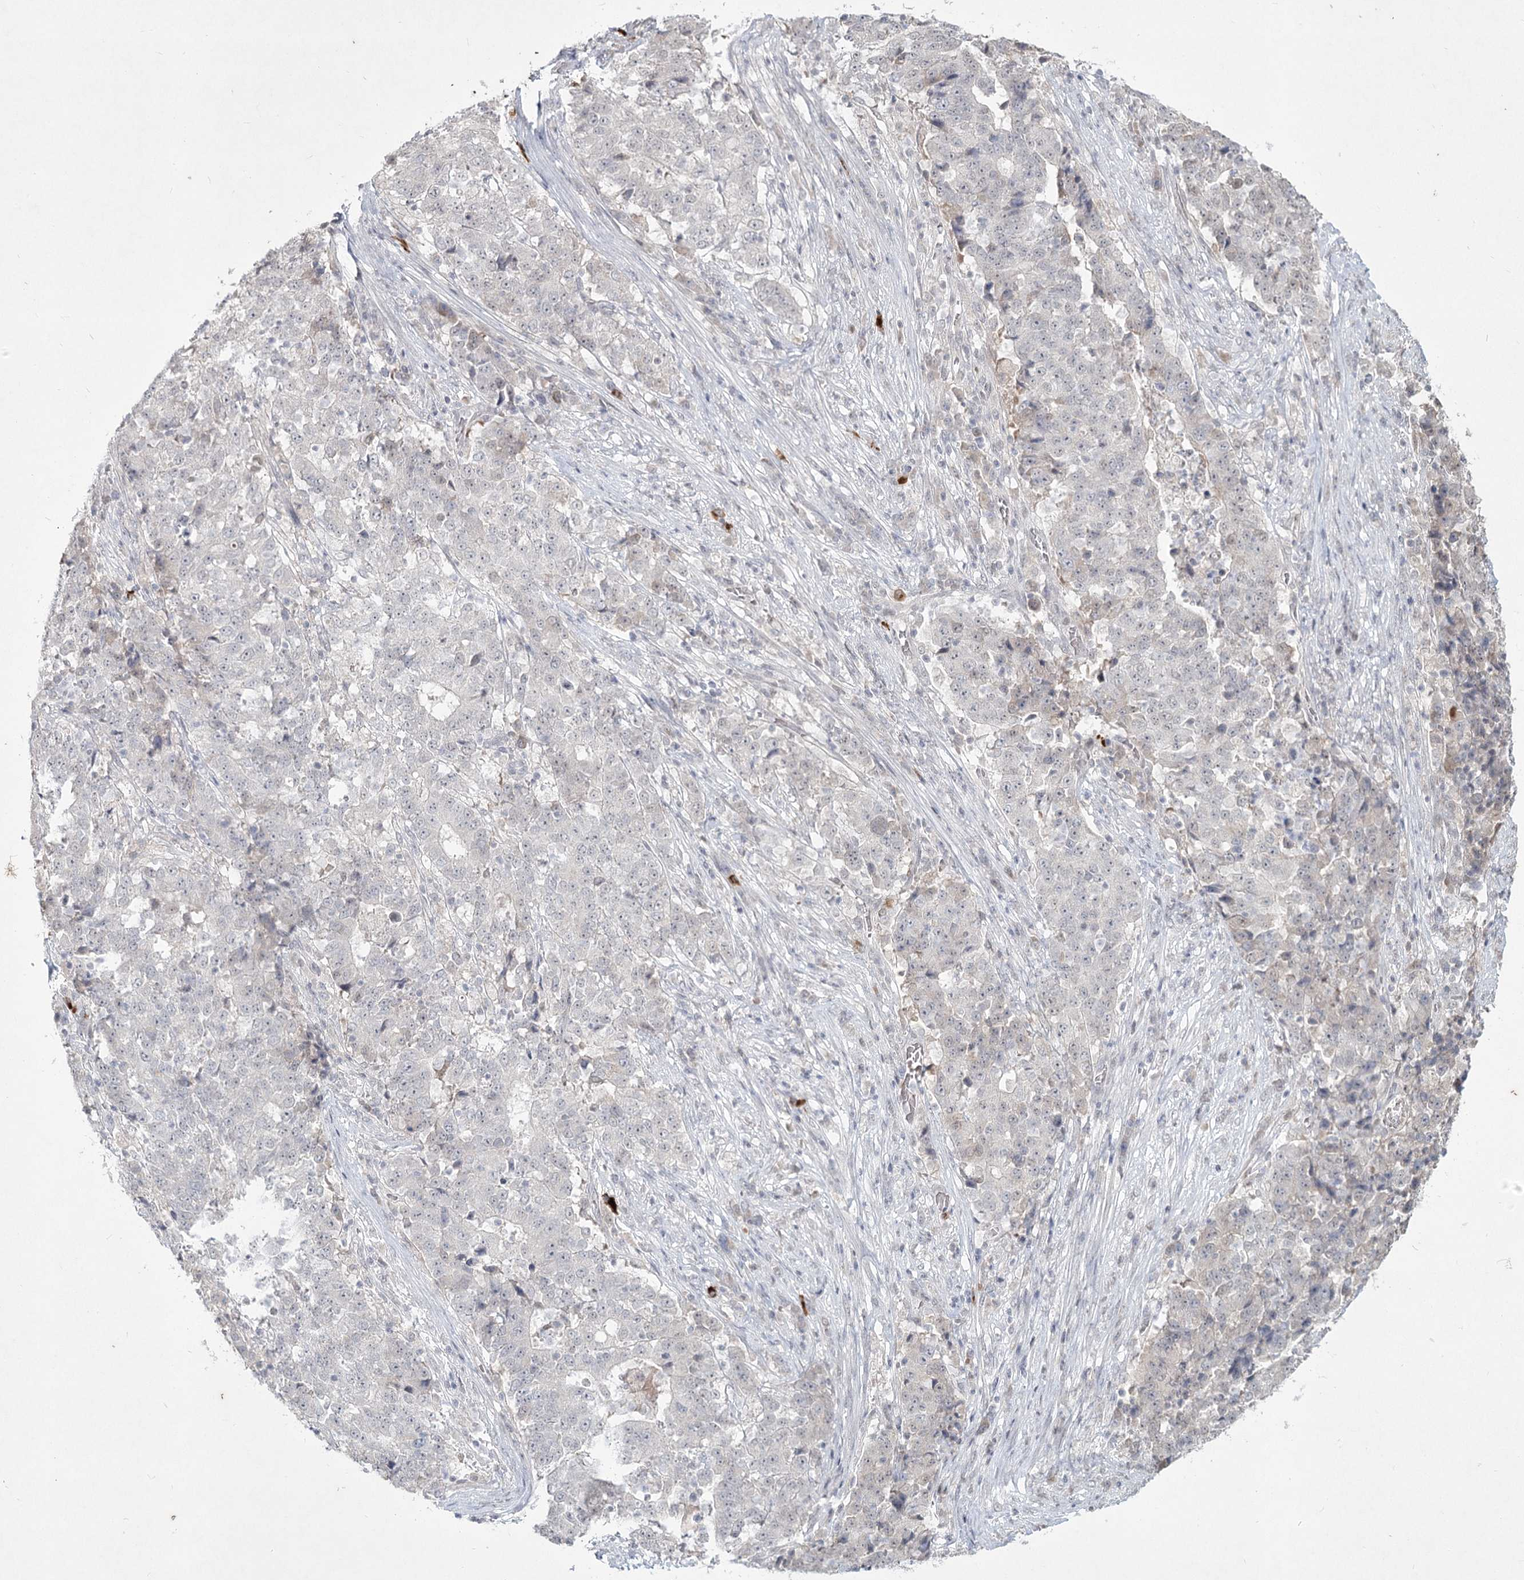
{"staining": {"intensity": "negative", "quantity": "none", "location": "none"}, "tissue": "stomach cancer", "cell_type": "Tumor cells", "image_type": "cancer", "snomed": [{"axis": "morphology", "description": "Adenocarcinoma, NOS"}, {"axis": "topography", "description": "Stomach"}], "caption": "Tumor cells are negative for protein expression in human adenocarcinoma (stomach).", "gene": "LY6G5C", "patient": {"sex": "male", "age": 59}}